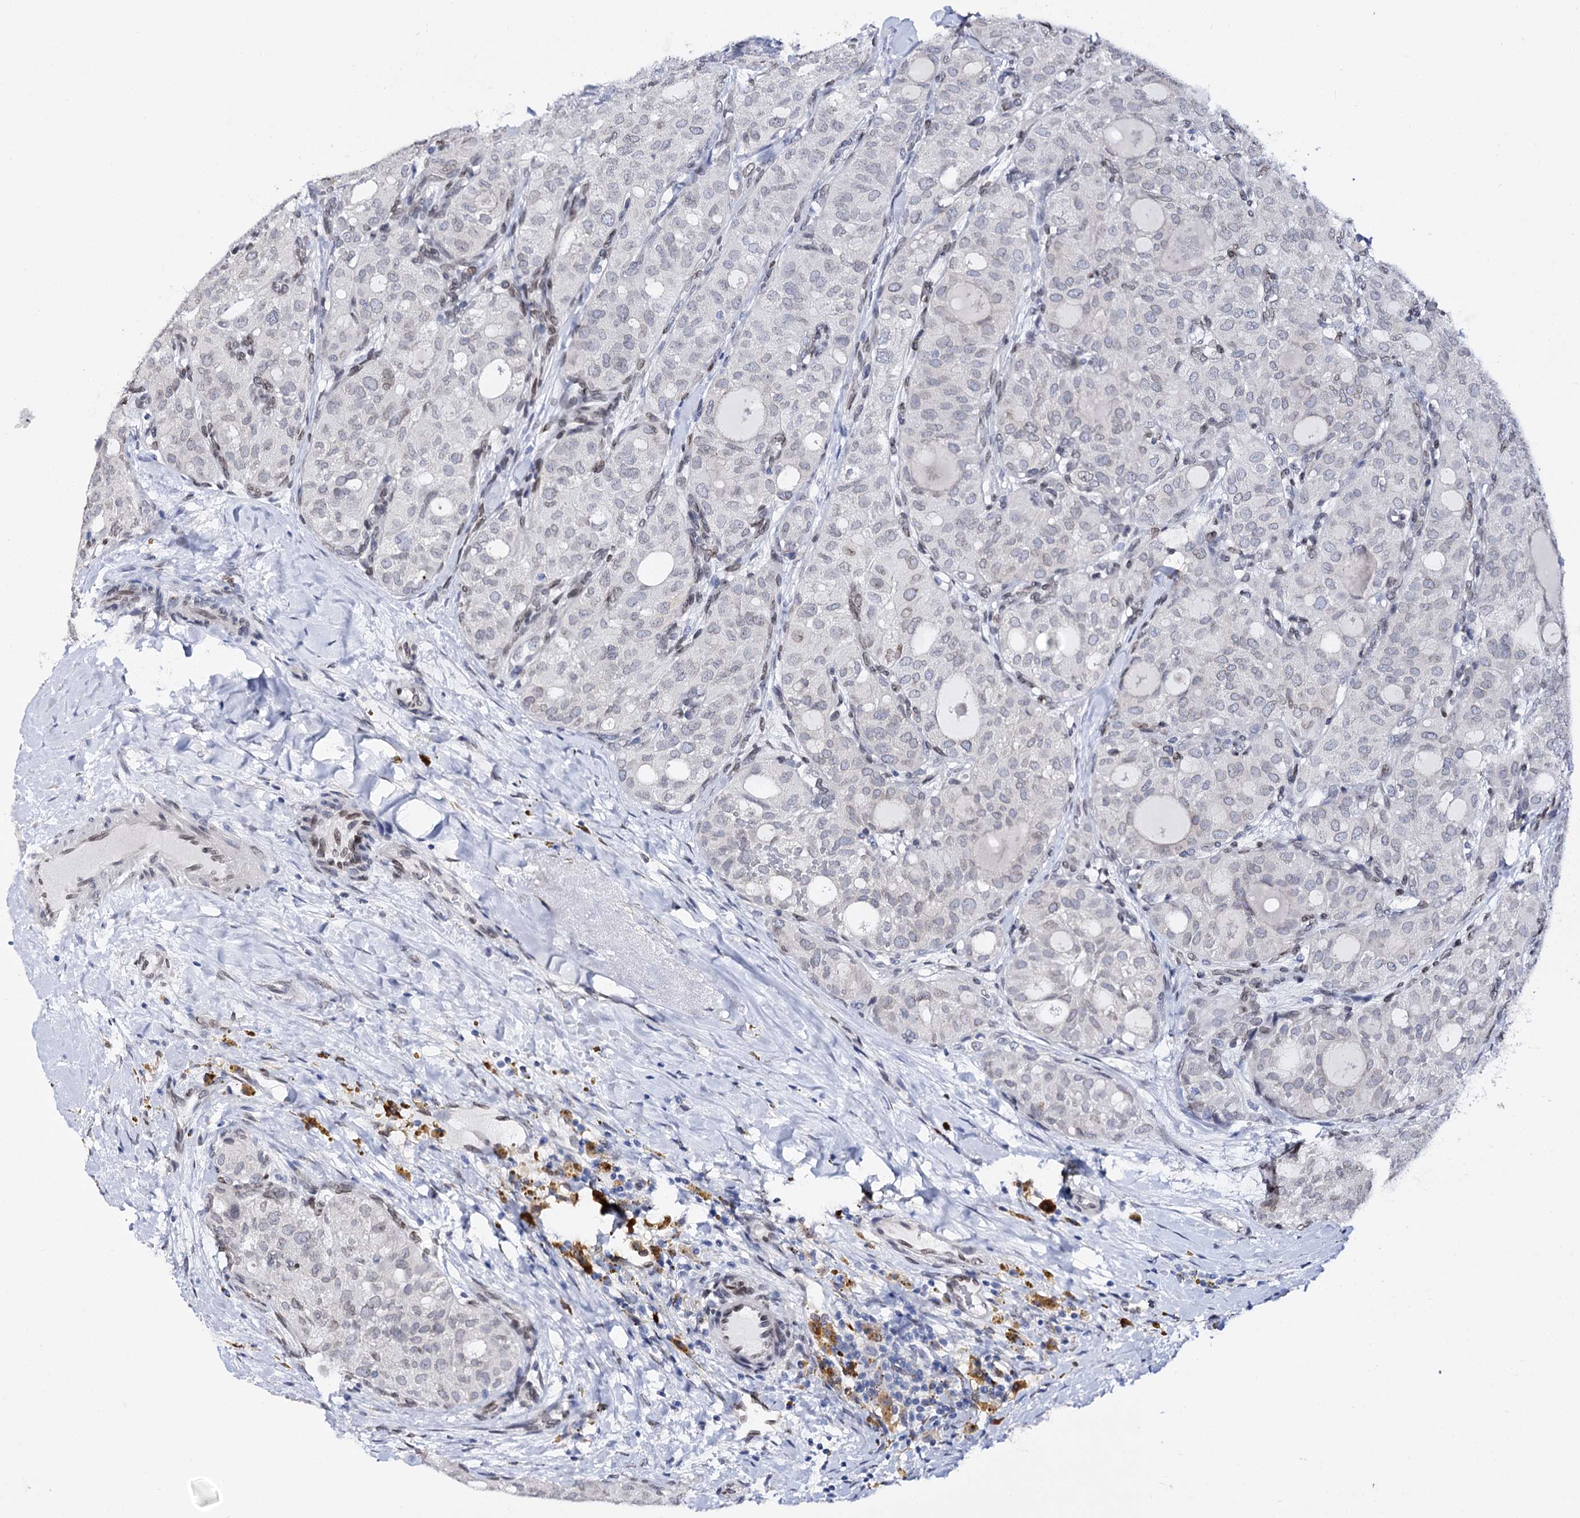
{"staining": {"intensity": "negative", "quantity": "none", "location": "none"}, "tissue": "thyroid cancer", "cell_type": "Tumor cells", "image_type": "cancer", "snomed": [{"axis": "morphology", "description": "Follicular adenoma carcinoma, NOS"}, {"axis": "topography", "description": "Thyroid gland"}], "caption": "This is a histopathology image of immunohistochemistry (IHC) staining of thyroid follicular adenoma carcinoma, which shows no positivity in tumor cells.", "gene": "TMEM201", "patient": {"sex": "male", "age": 75}}